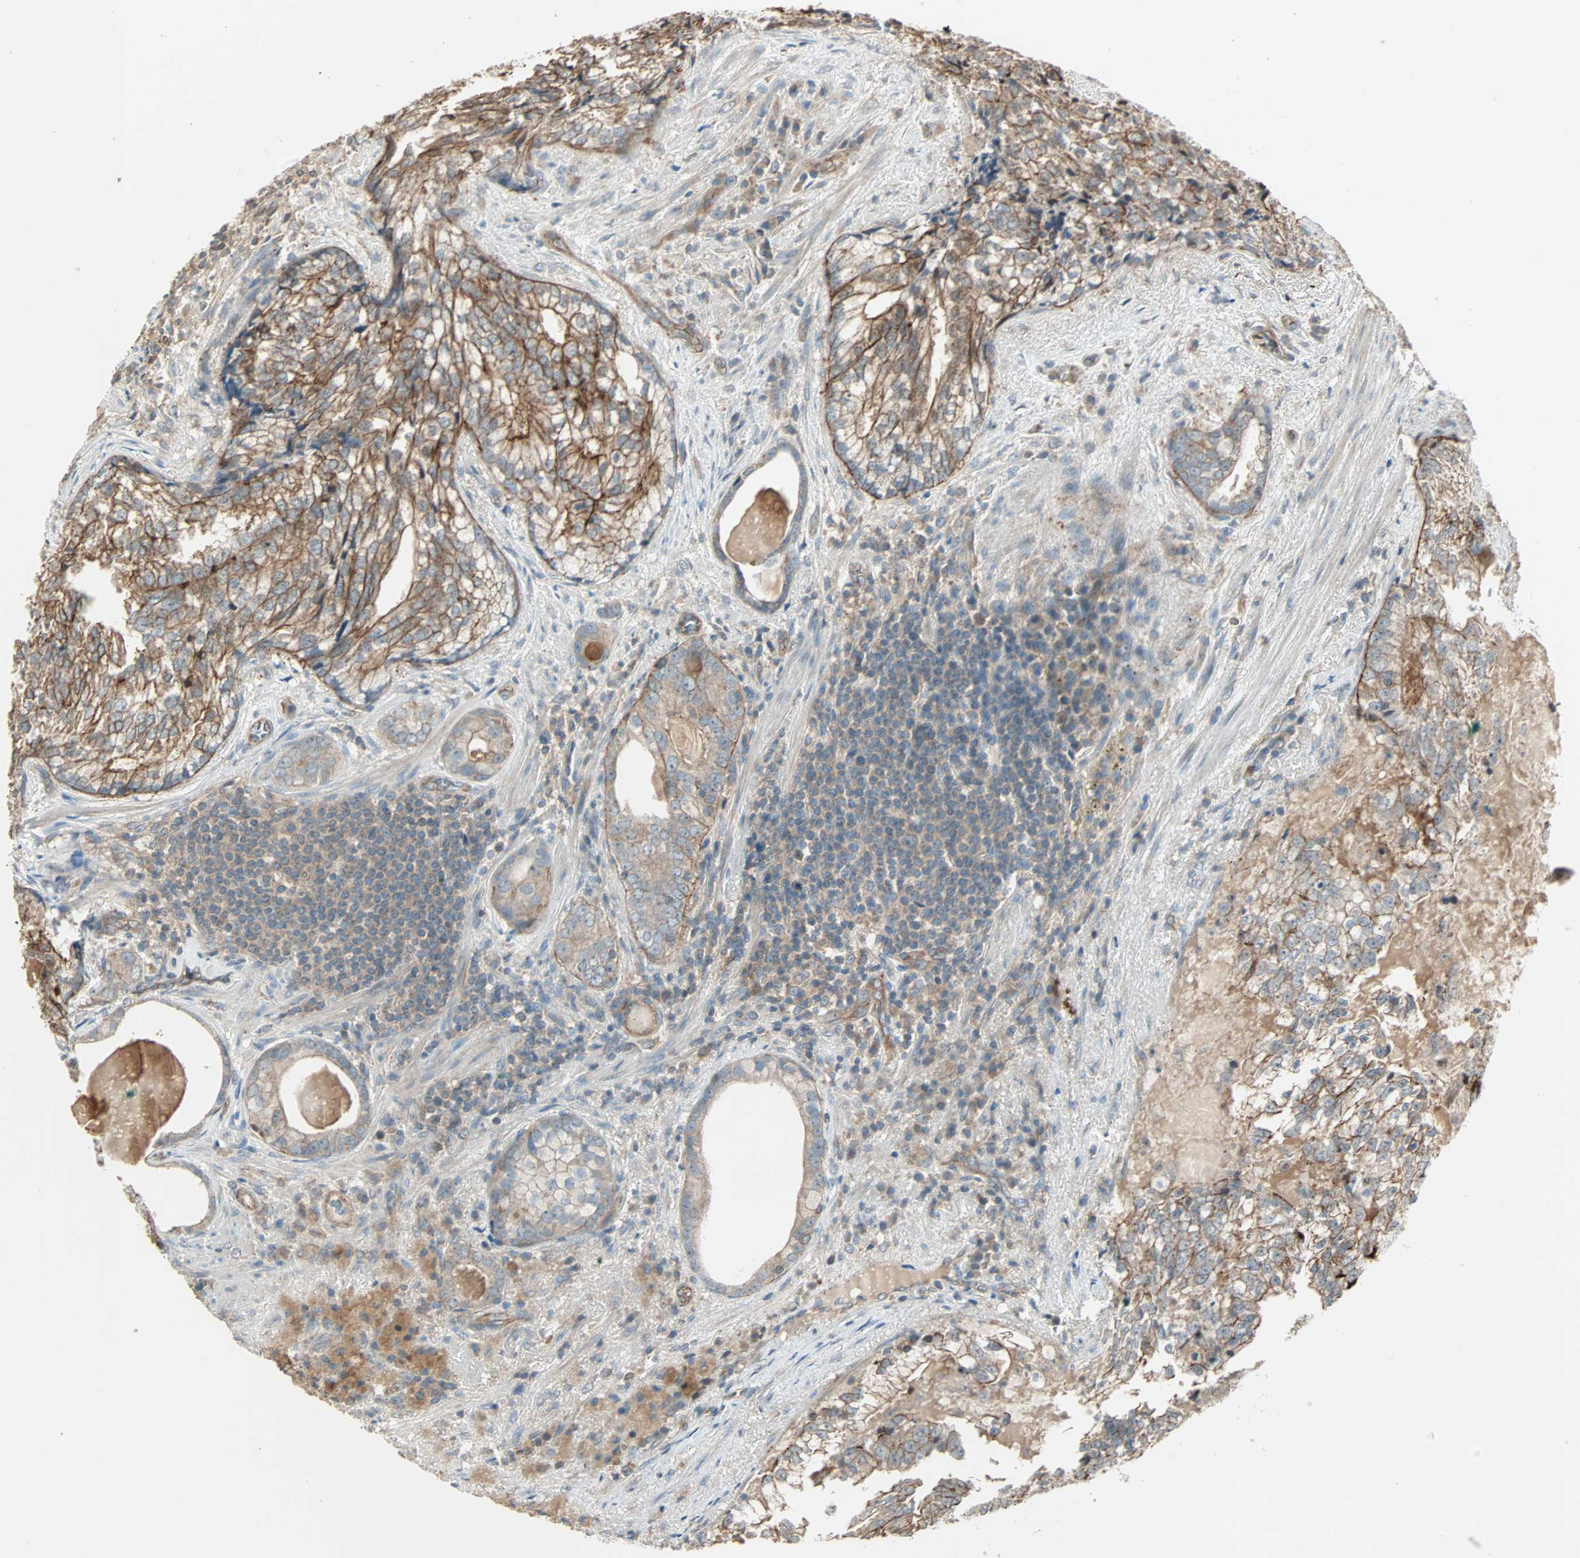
{"staining": {"intensity": "moderate", "quantity": ">75%", "location": "cytoplasmic/membranous"}, "tissue": "prostate cancer", "cell_type": "Tumor cells", "image_type": "cancer", "snomed": [{"axis": "morphology", "description": "Adenocarcinoma, High grade"}, {"axis": "topography", "description": "Prostate"}], "caption": "High-magnification brightfield microscopy of prostate cancer (high-grade adenocarcinoma) stained with DAB (3,3'-diaminobenzidine) (brown) and counterstained with hematoxylin (blue). tumor cells exhibit moderate cytoplasmic/membranous staining is present in about>75% of cells.", "gene": "MAP3K21", "patient": {"sex": "male", "age": 66}}